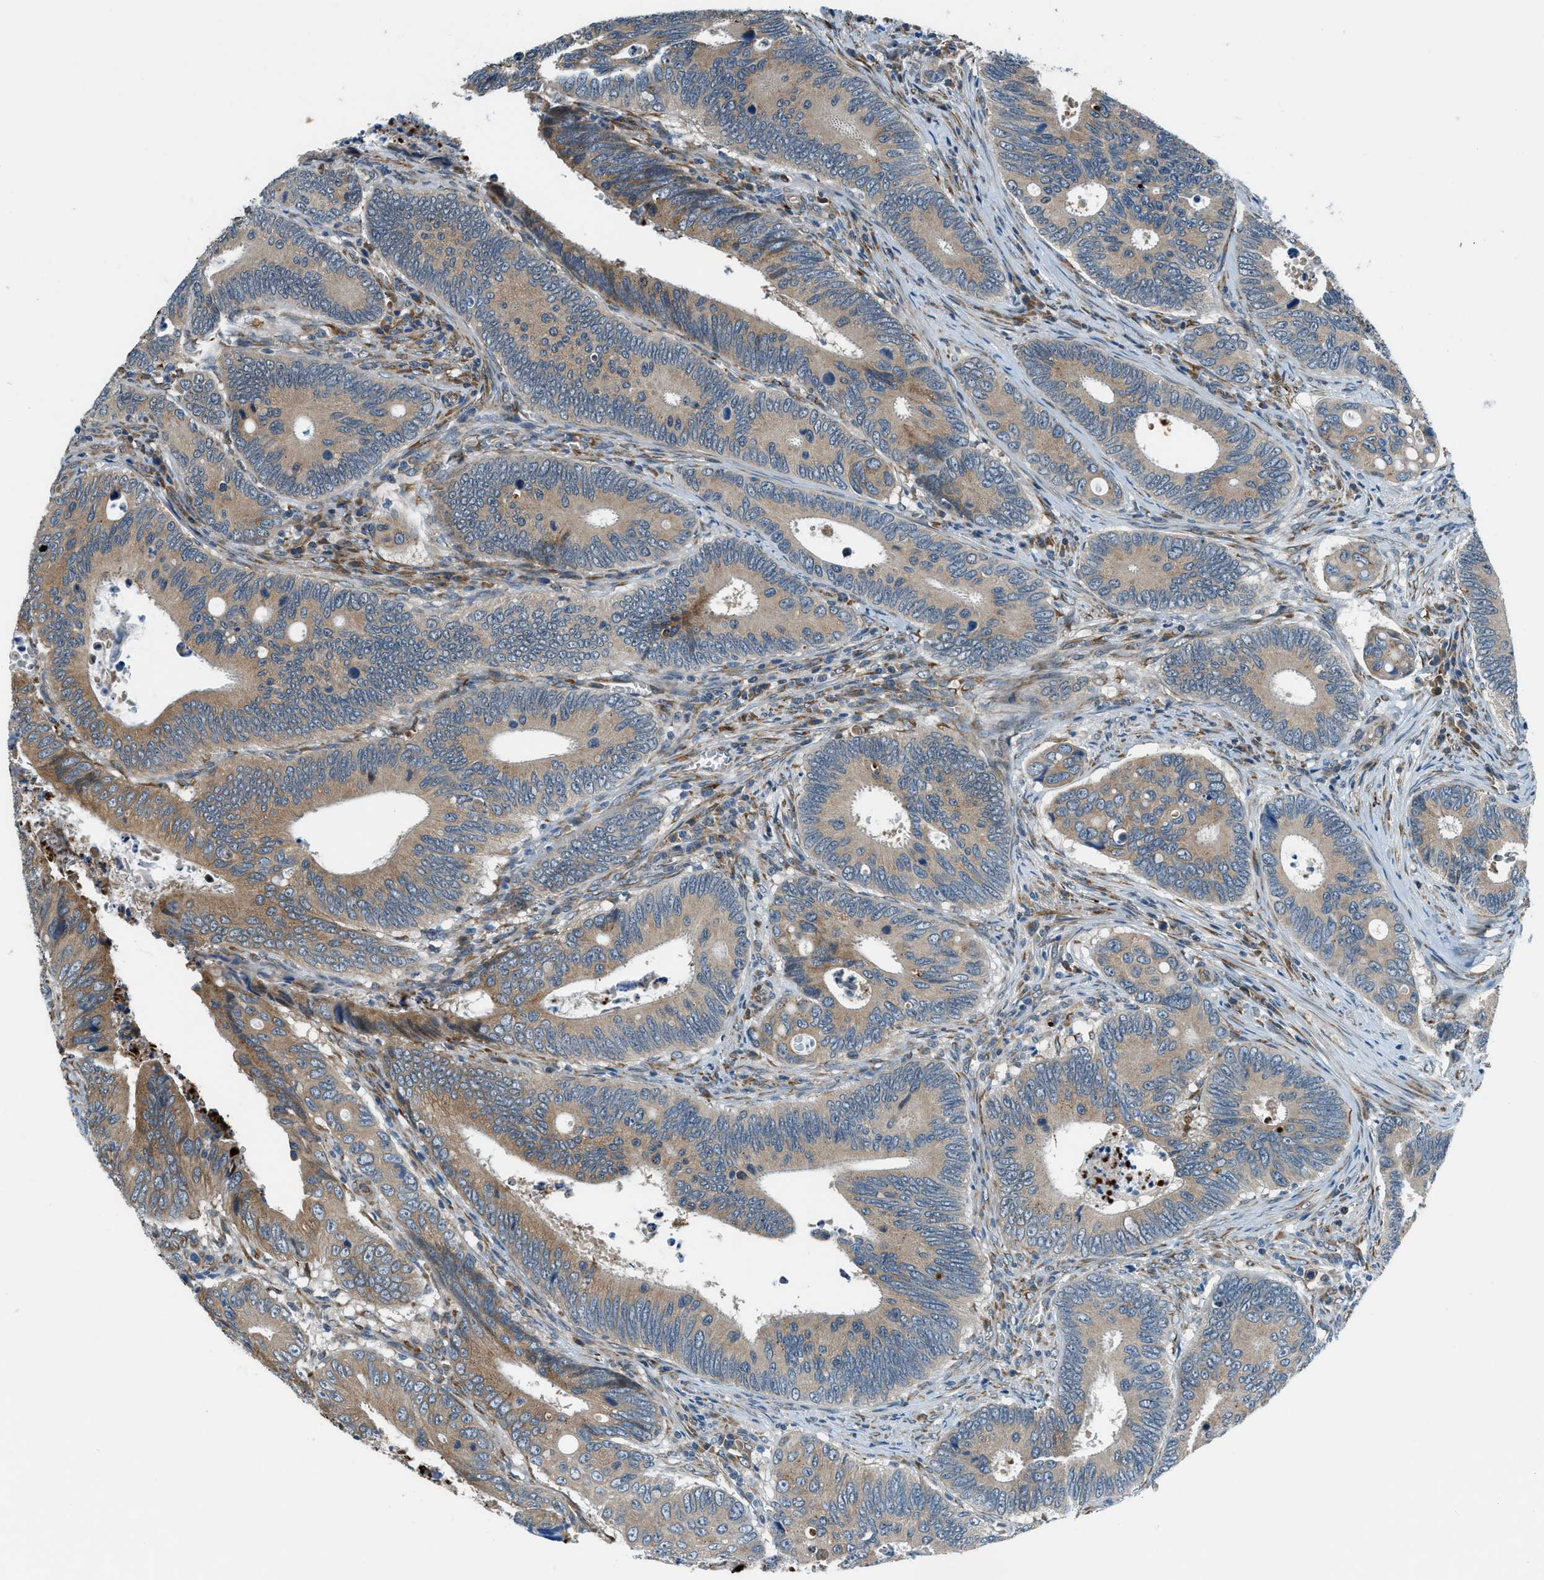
{"staining": {"intensity": "weak", "quantity": ">75%", "location": "cytoplasmic/membranous"}, "tissue": "colorectal cancer", "cell_type": "Tumor cells", "image_type": "cancer", "snomed": [{"axis": "morphology", "description": "Inflammation, NOS"}, {"axis": "morphology", "description": "Adenocarcinoma, NOS"}, {"axis": "topography", "description": "Colon"}], "caption": "The photomicrograph demonstrates staining of colorectal cancer (adenocarcinoma), revealing weak cytoplasmic/membranous protein expression (brown color) within tumor cells. The protein of interest is shown in brown color, while the nuclei are stained blue.", "gene": "GINM1", "patient": {"sex": "male", "age": 72}}